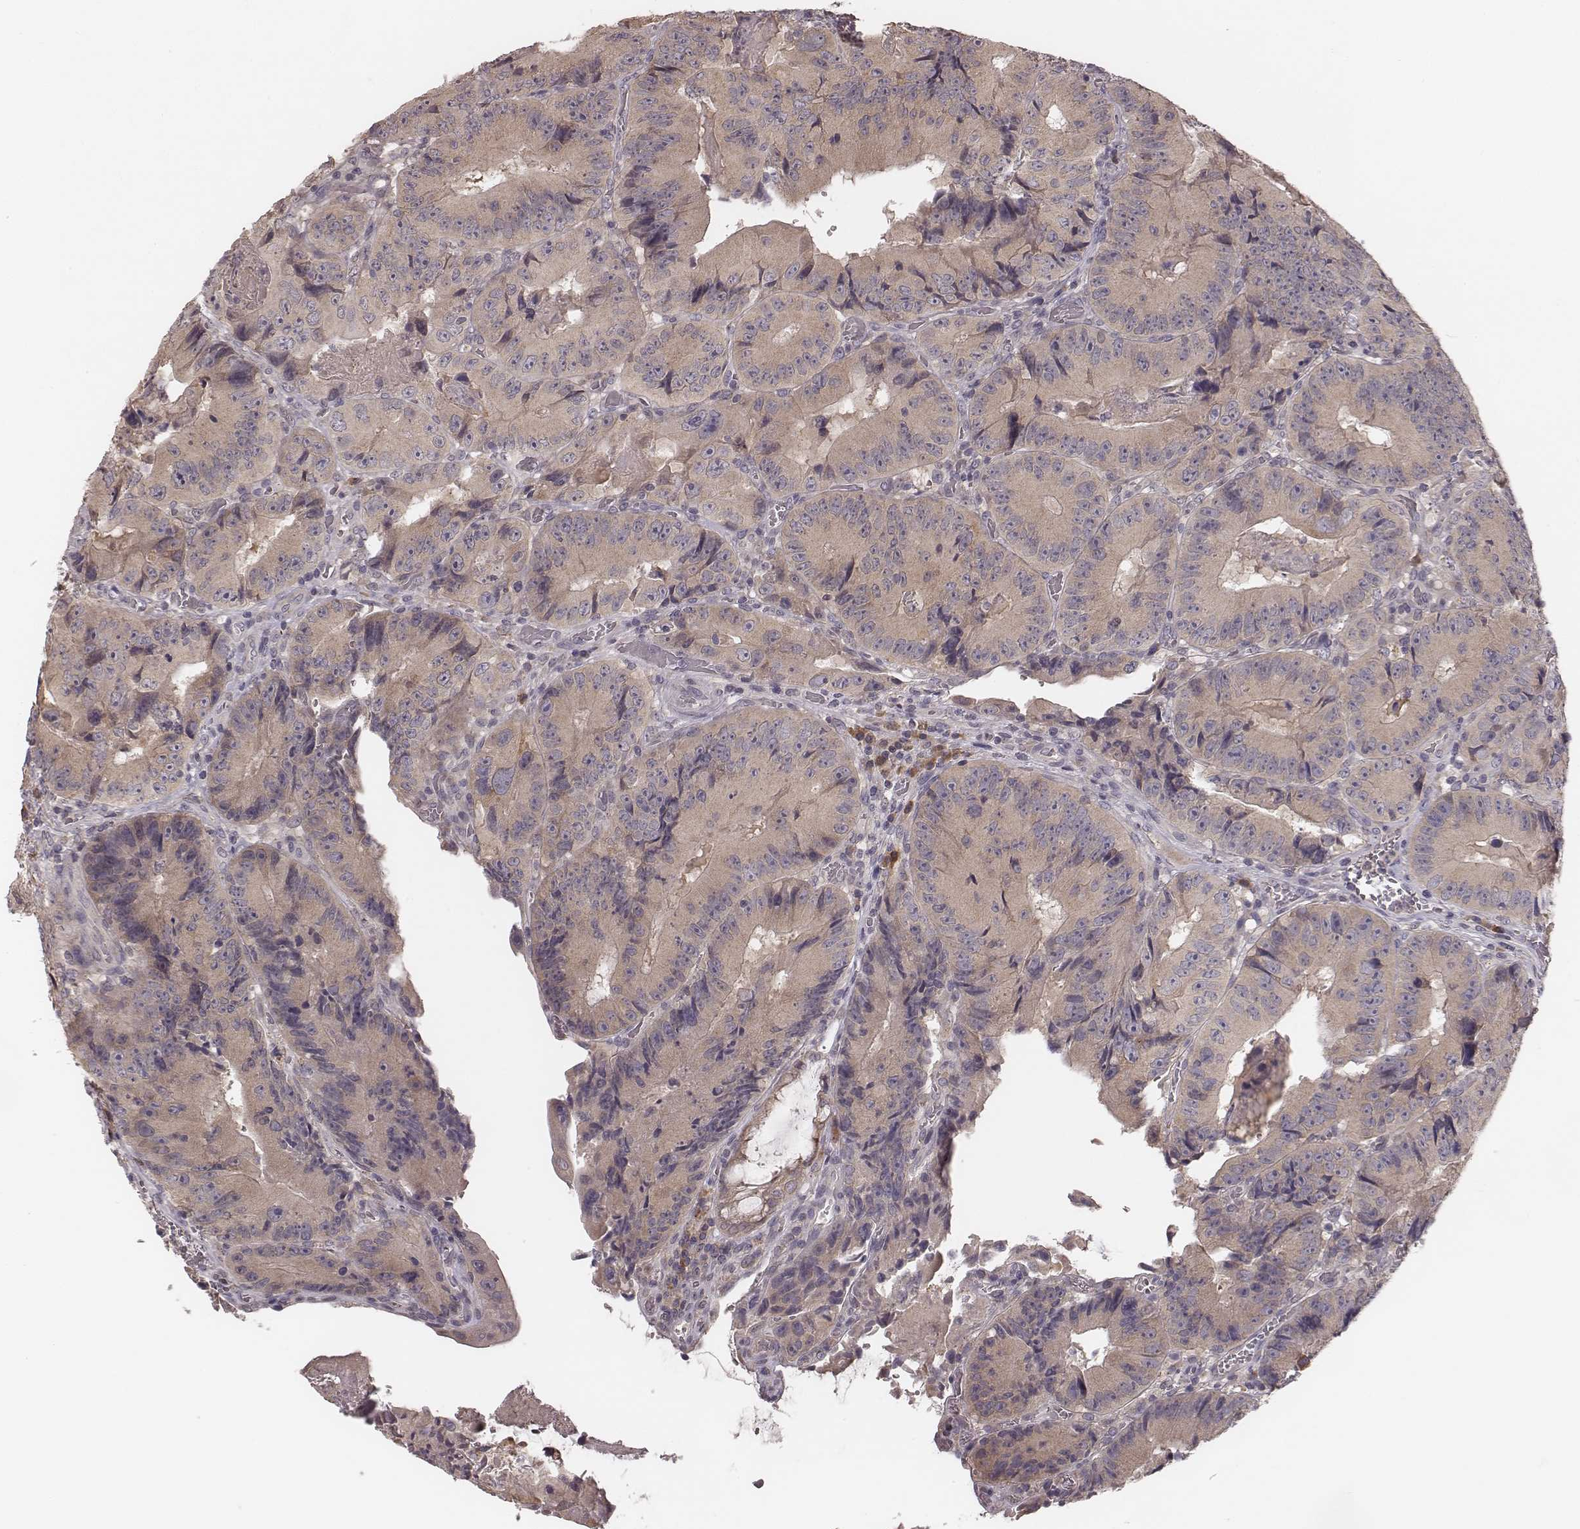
{"staining": {"intensity": "weak", "quantity": ">75%", "location": "cytoplasmic/membranous"}, "tissue": "colorectal cancer", "cell_type": "Tumor cells", "image_type": "cancer", "snomed": [{"axis": "morphology", "description": "Adenocarcinoma, NOS"}, {"axis": "topography", "description": "Colon"}], "caption": "Immunohistochemical staining of human colorectal cancer exhibits low levels of weak cytoplasmic/membranous staining in approximately >75% of tumor cells. (DAB IHC with brightfield microscopy, high magnification).", "gene": "P2RX5", "patient": {"sex": "female", "age": 86}}